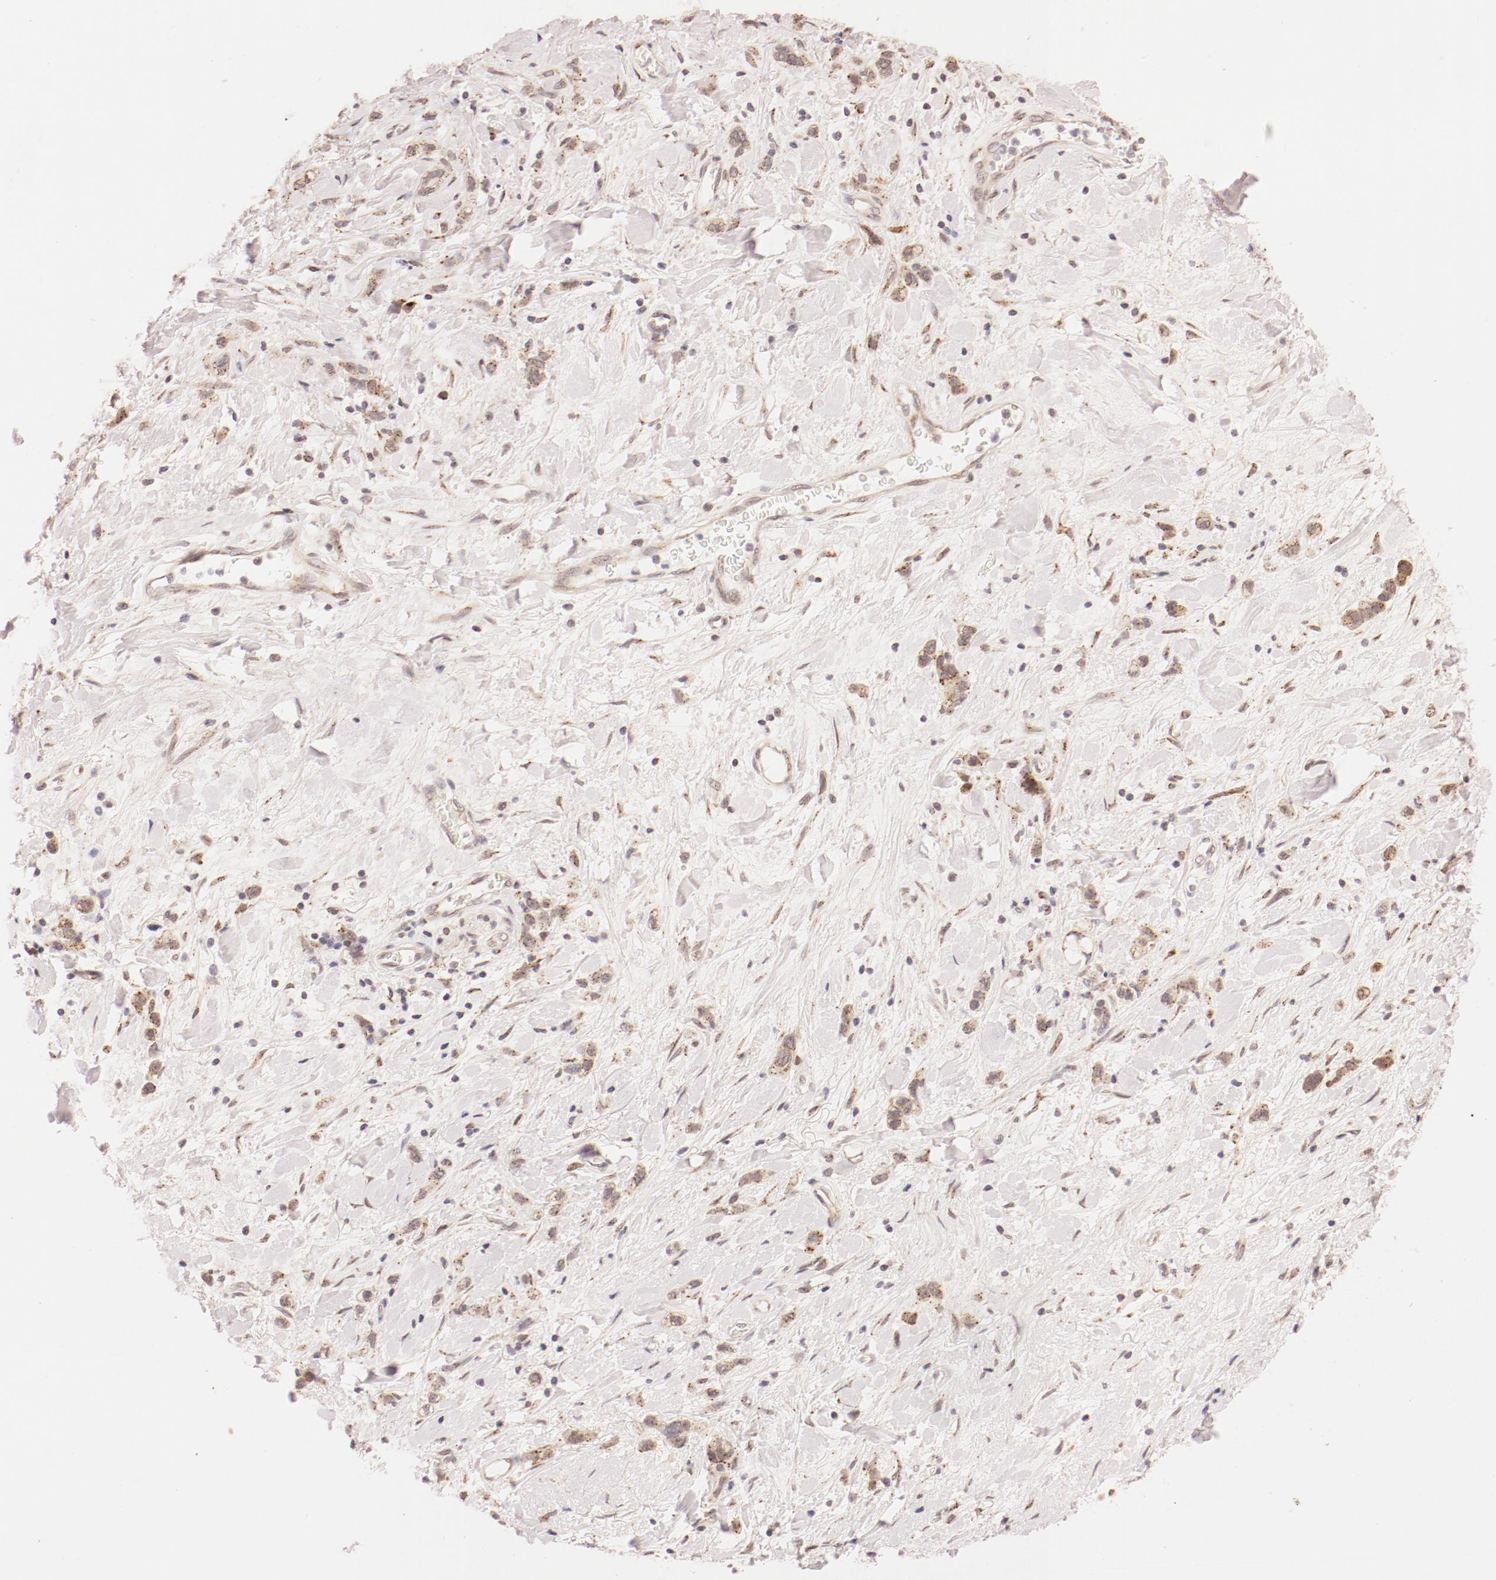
{"staining": {"intensity": "weak", "quantity": "<25%", "location": "cytoplasmic/membranous"}, "tissue": "stomach cancer", "cell_type": "Tumor cells", "image_type": "cancer", "snomed": [{"axis": "morphology", "description": "Normal tissue, NOS"}, {"axis": "morphology", "description": "Adenocarcinoma, NOS"}, {"axis": "morphology", "description": "Adenocarcinoma, High grade"}, {"axis": "topography", "description": "Stomach, upper"}, {"axis": "topography", "description": "Stomach"}], "caption": "Immunohistochemical staining of human stomach cancer reveals no significant expression in tumor cells. (Brightfield microscopy of DAB (3,3'-diaminobenzidine) immunohistochemistry at high magnification).", "gene": "RPL12", "patient": {"sex": "female", "age": 65}}